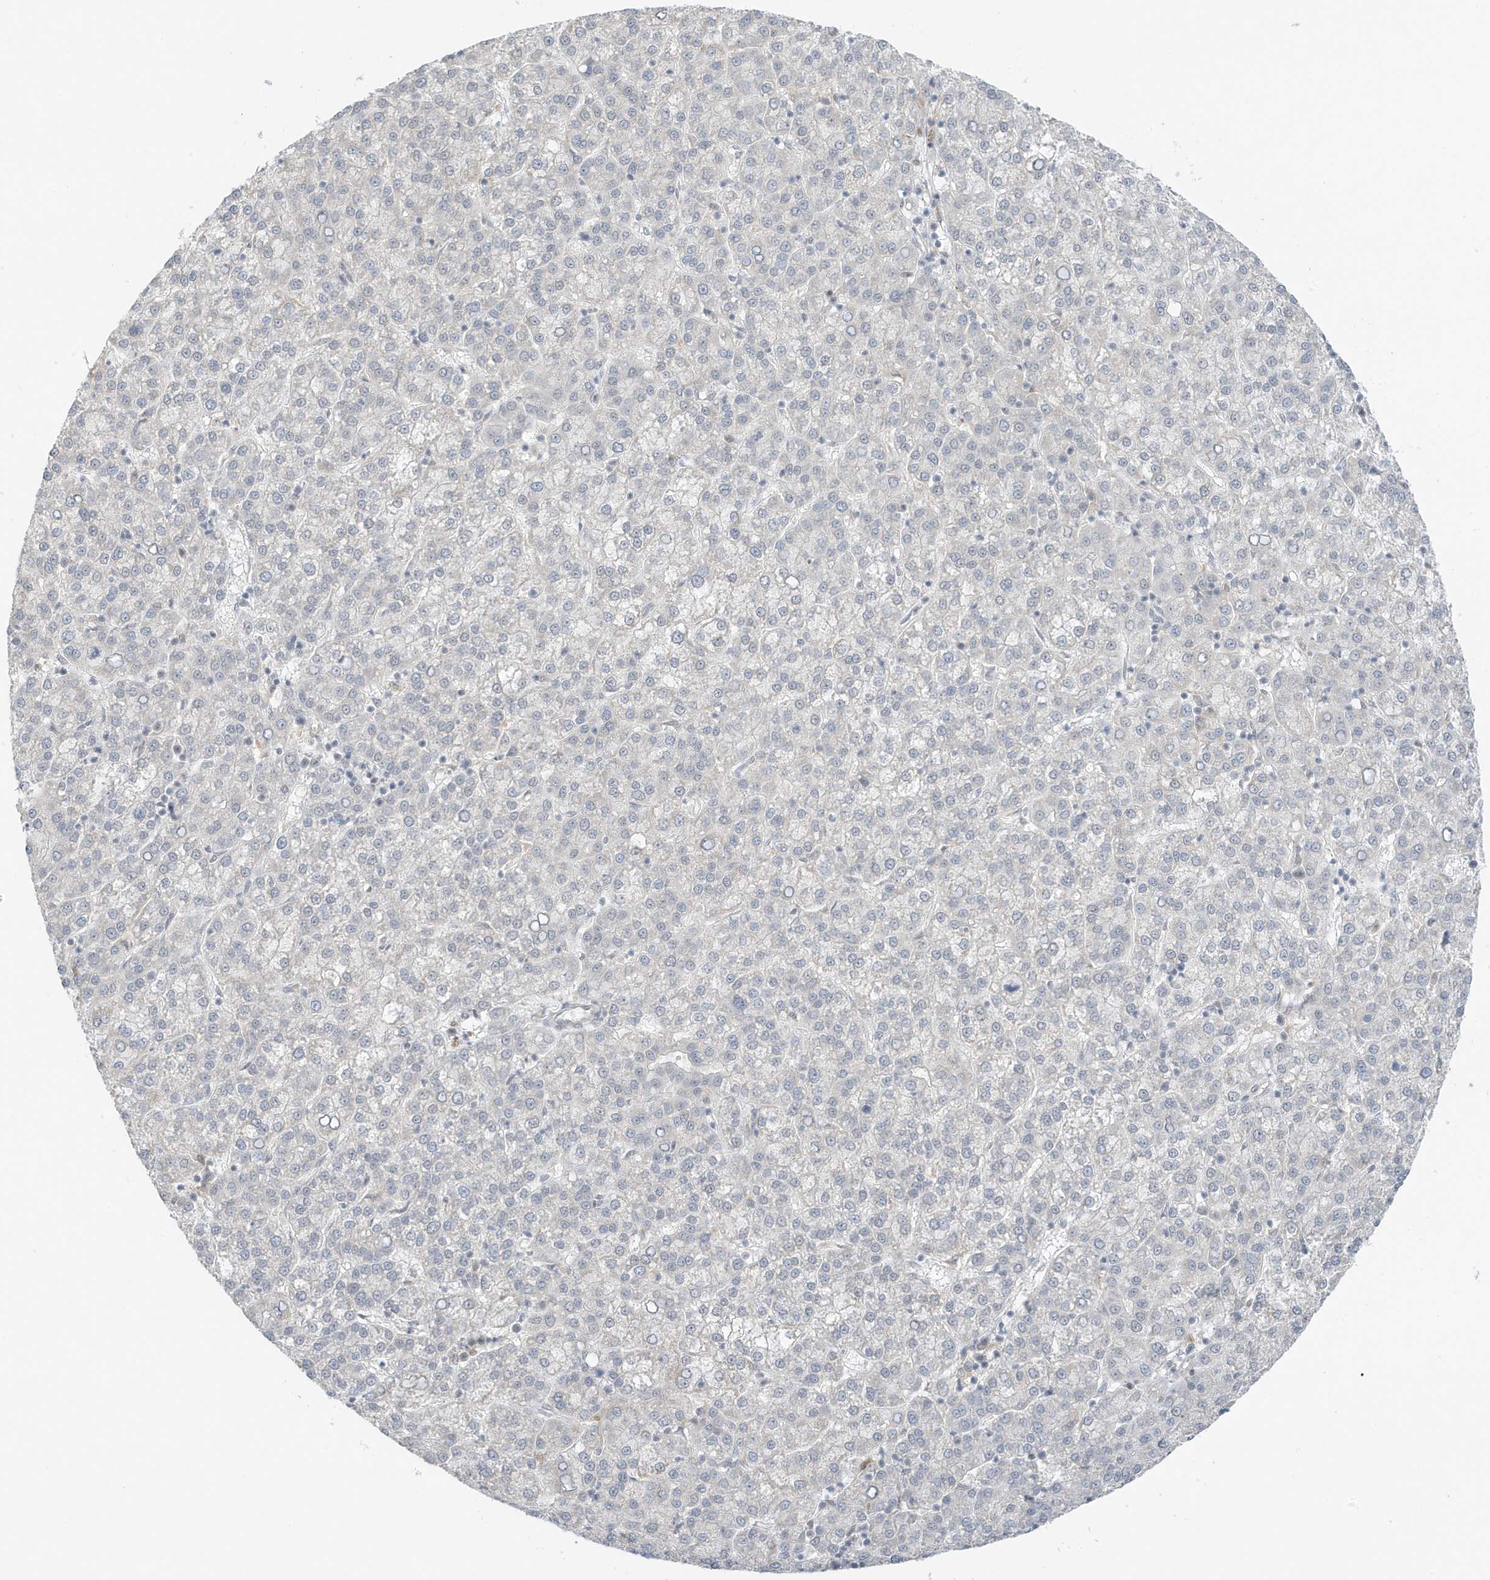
{"staining": {"intensity": "negative", "quantity": "none", "location": "none"}, "tissue": "liver cancer", "cell_type": "Tumor cells", "image_type": "cancer", "snomed": [{"axis": "morphology", "description": "Carcinoma, Hepatocellular, NOS"}, {"axis": "topography", "description": "Liver"}], "caption": "IHC photomicrograph of neoplastic tissue: human liver cancer (hepatocellular carcinoma) stained with DAB (3,3'-diaminobenzidine) exhibits no significant protein staining in tumor cells.", "gene": "MSL3", "patient": {"sex": "female", "age": 58}}